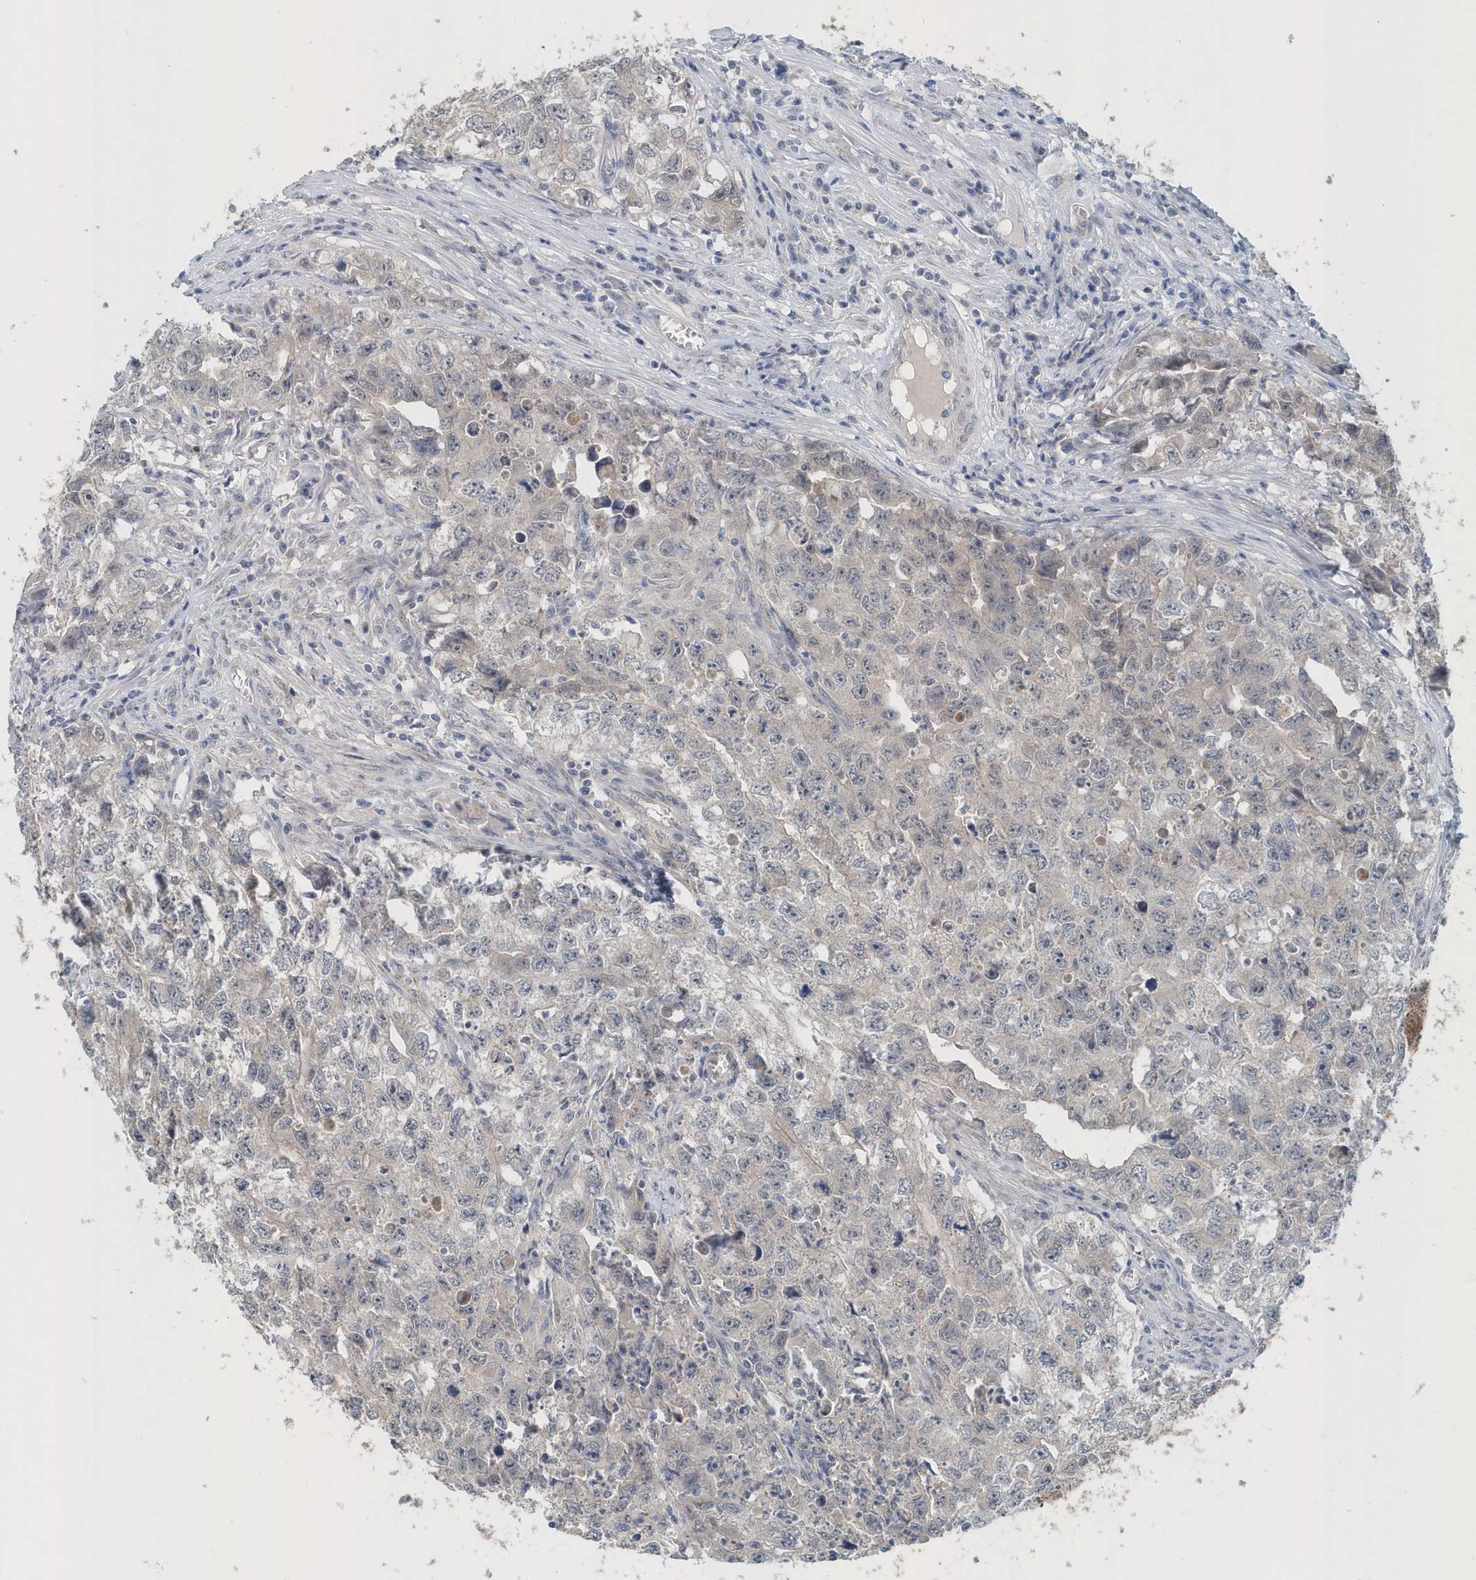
{"staining": {"intensity": "negative", "quantity": "none", "location": "none"}, "tissue": "testis cancer", "cell_type": "Tumor cells", "image_type": "cancer", "snomed": [{"axis": "morphology", "description": "Seminoma, NOS"}, {"axis": "morphology", "description": "Carcinoma, Embryonal, NOS"}, {"axis": "topography", "description": "Testis"}], "caption": "Tumor cells show no significant protein positivity in testis cancer (embryonal carcinoma). (Brightfield microscopy of DAB IHC at high magnification).", "gene": "PFN2", "patient": {"sex": "male", "age": 43}}